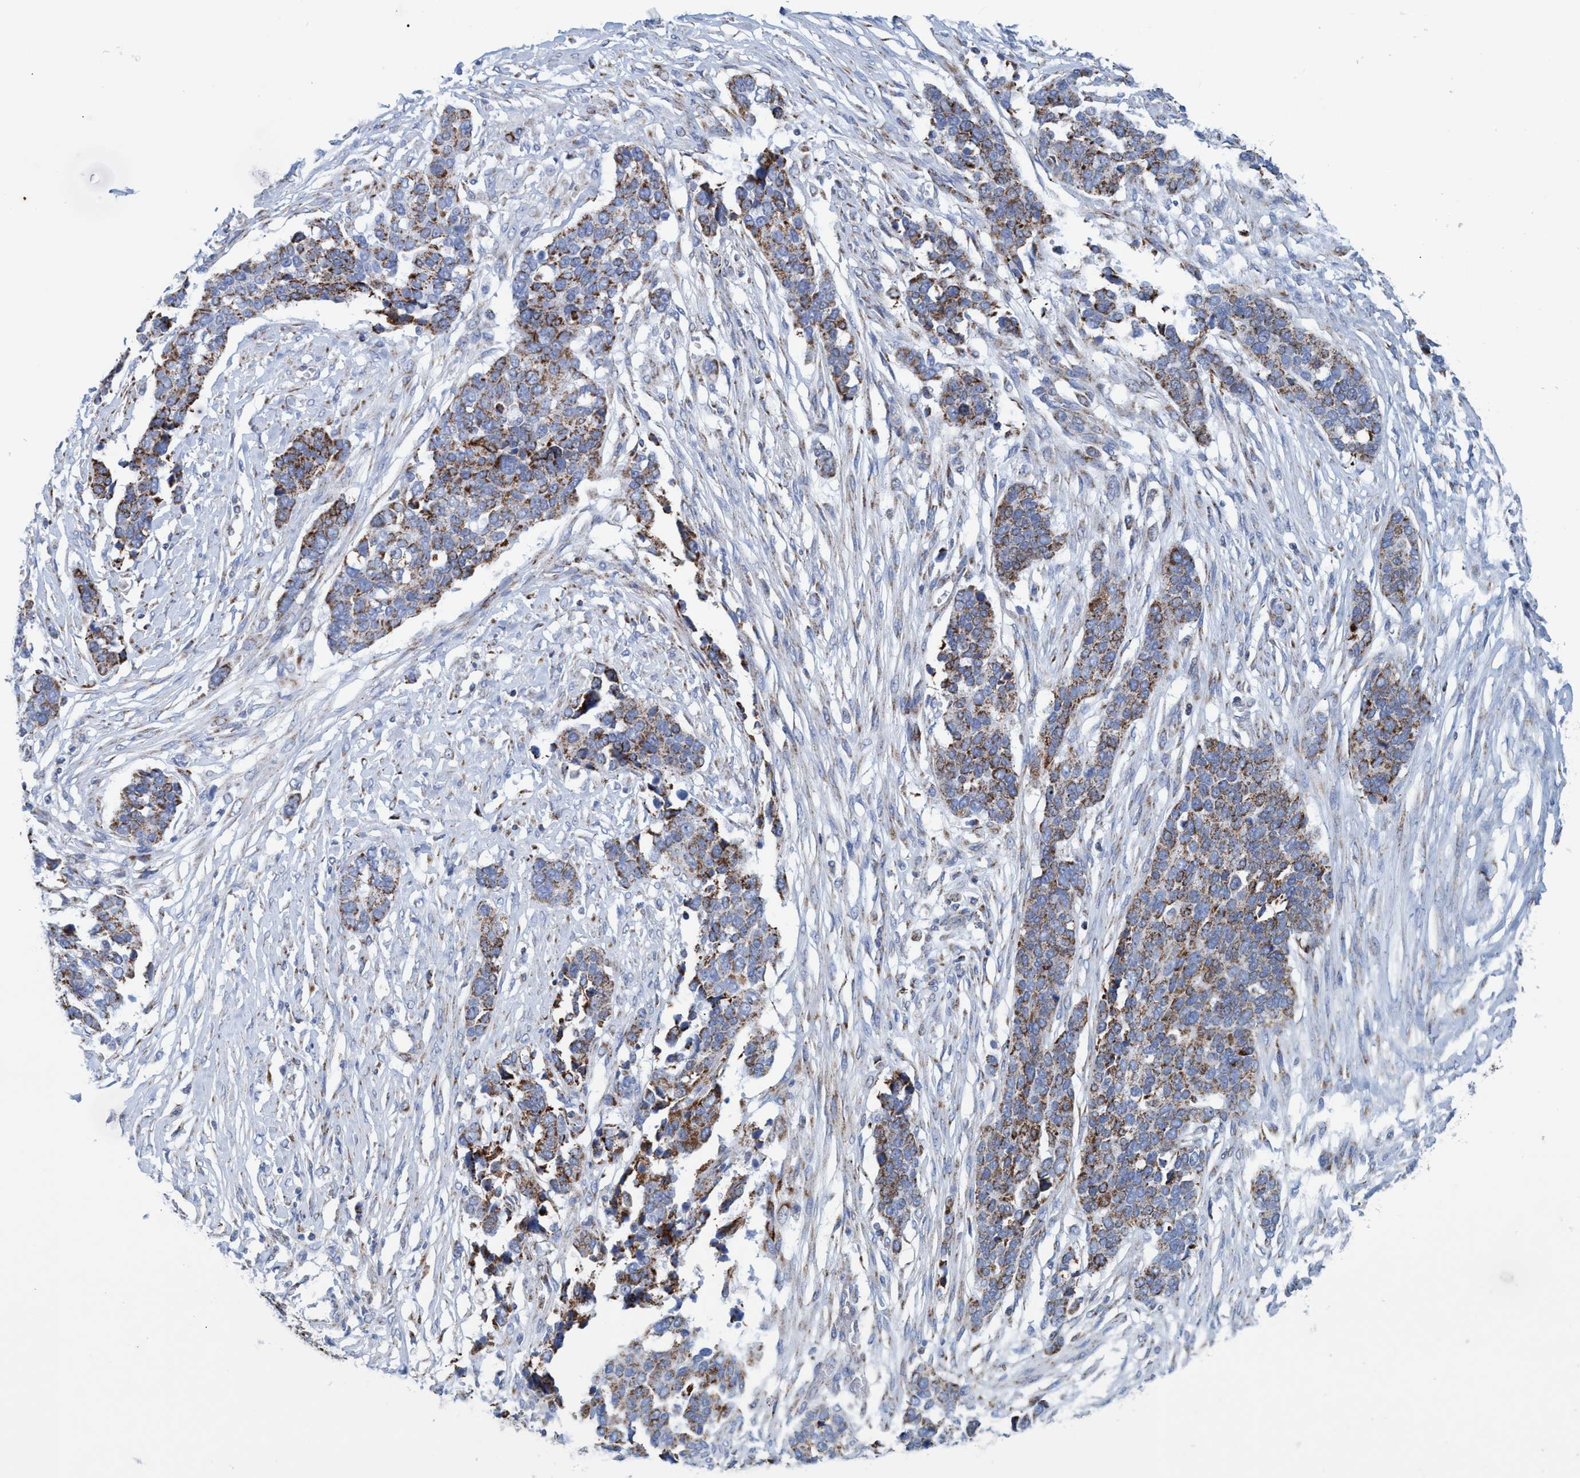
{"staining": {"intensity": "moderate", "quantity": ">75%", "location": "cytoplasmic/membranous"}, "tissue": "ovarian cancer", "cell_type": "Tumor cells", "image_type": "cancer", "snomed": [{"axis": "morphology", "description": "Cystadenocarcinoma, serous, NOS"}, {"axis": "topography", "description": "Ovary"}], "caption": "Moderate cytoplasmic/membranous positivity for a protein is seen in approximately >75% of tumor cells of ovarian cancer (serous cystadenocarcinoma) using immunohistochemistry.", "gene": "GGA3", "patient": {"sex": "female", "age": 44}}